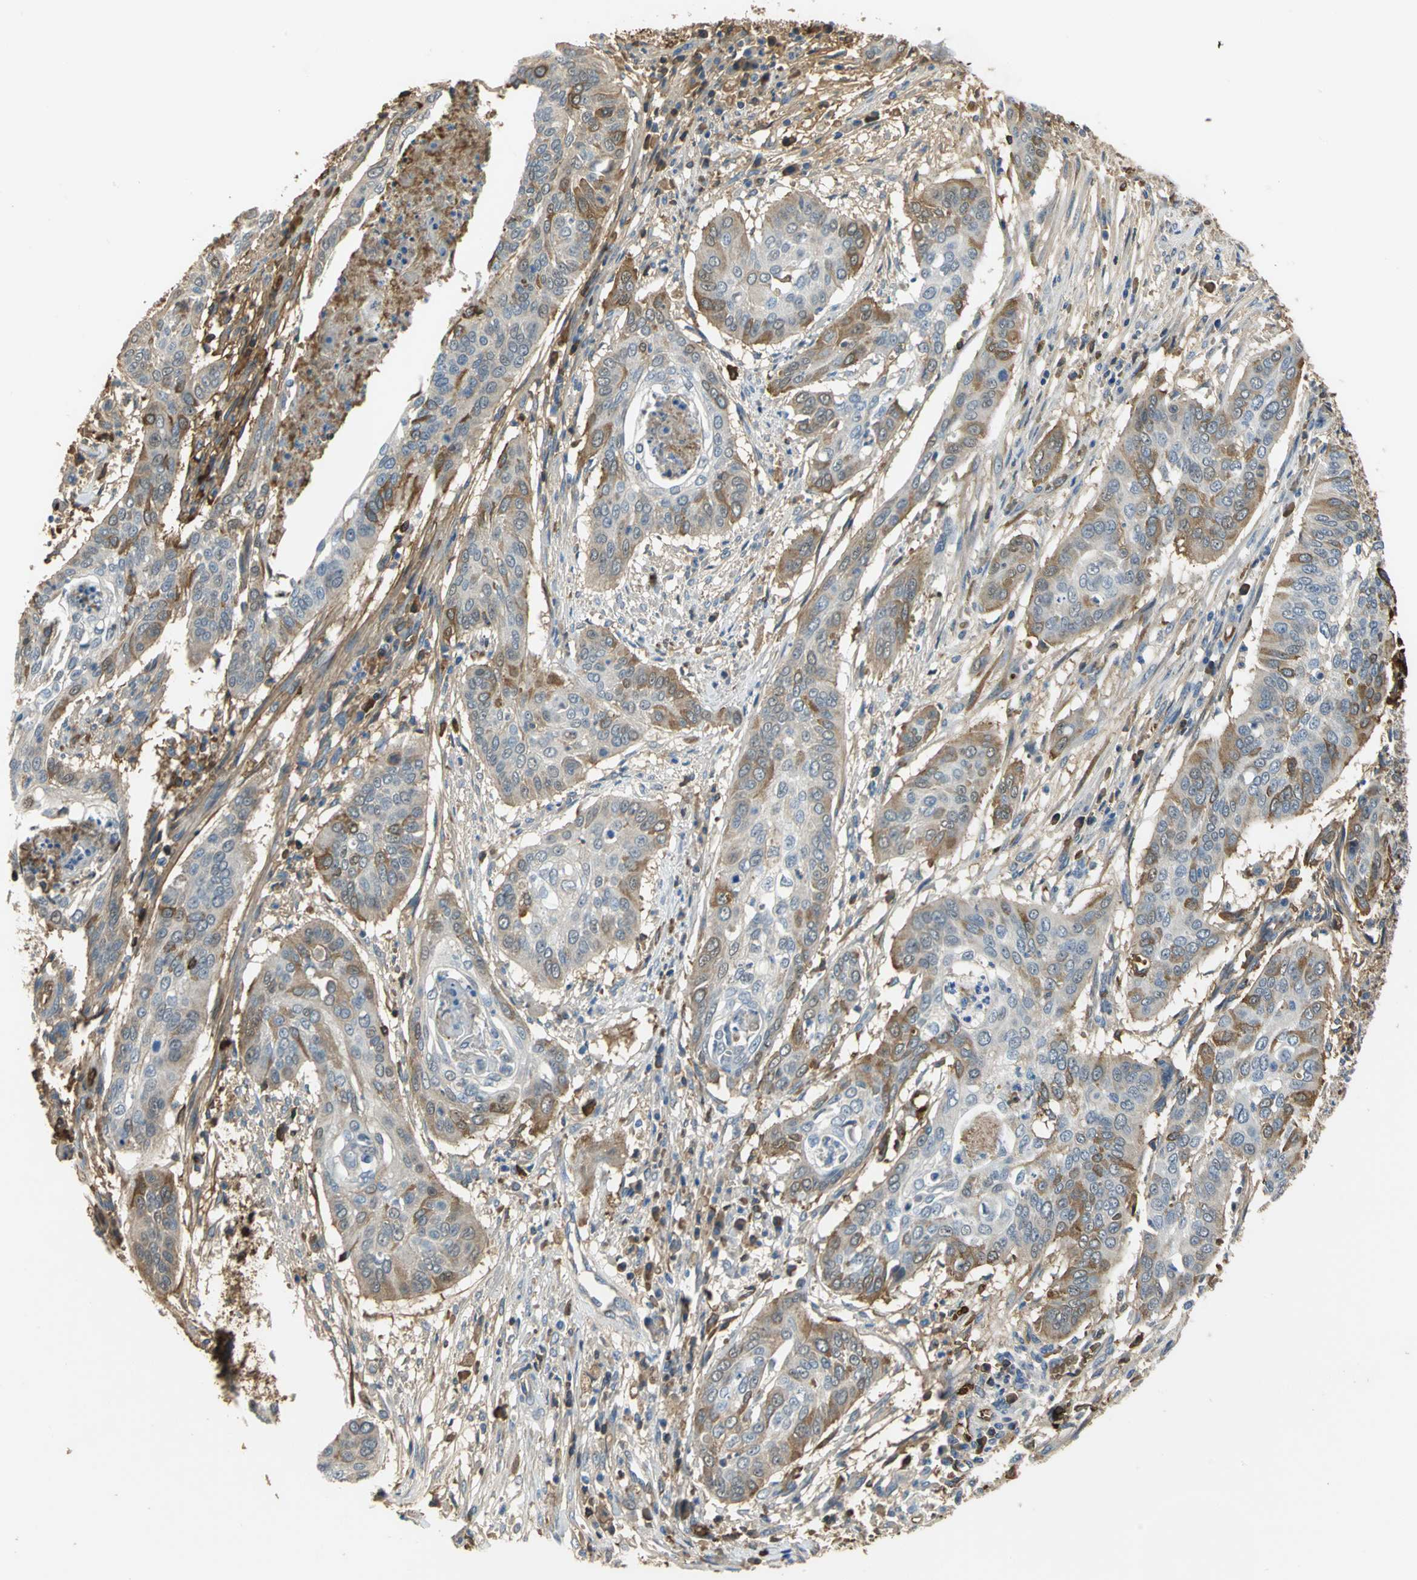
{"staining": {"intensity": "strong", "quantity": "25%-75%", "location": "cytoplasmic/membranous"}, "tissue": "cervical cancer", "cell_type": "Tumor cells", "image_type": "cancer", "snomed": [{"axis": "morphology", "description": "Squamous cell carcinoma, NOS"}, {"axis": "topography", "description": "Cervix"}], "caption": "Immunohistochemistry of human cervical cancer (squamous cell carcinoma) displays high levels of strong cytoplasmic/membranous expression in approximately 25%-75% of tumor cells.", "gene": "TREM1", "patient": {"sex": "female", "age": 39}}